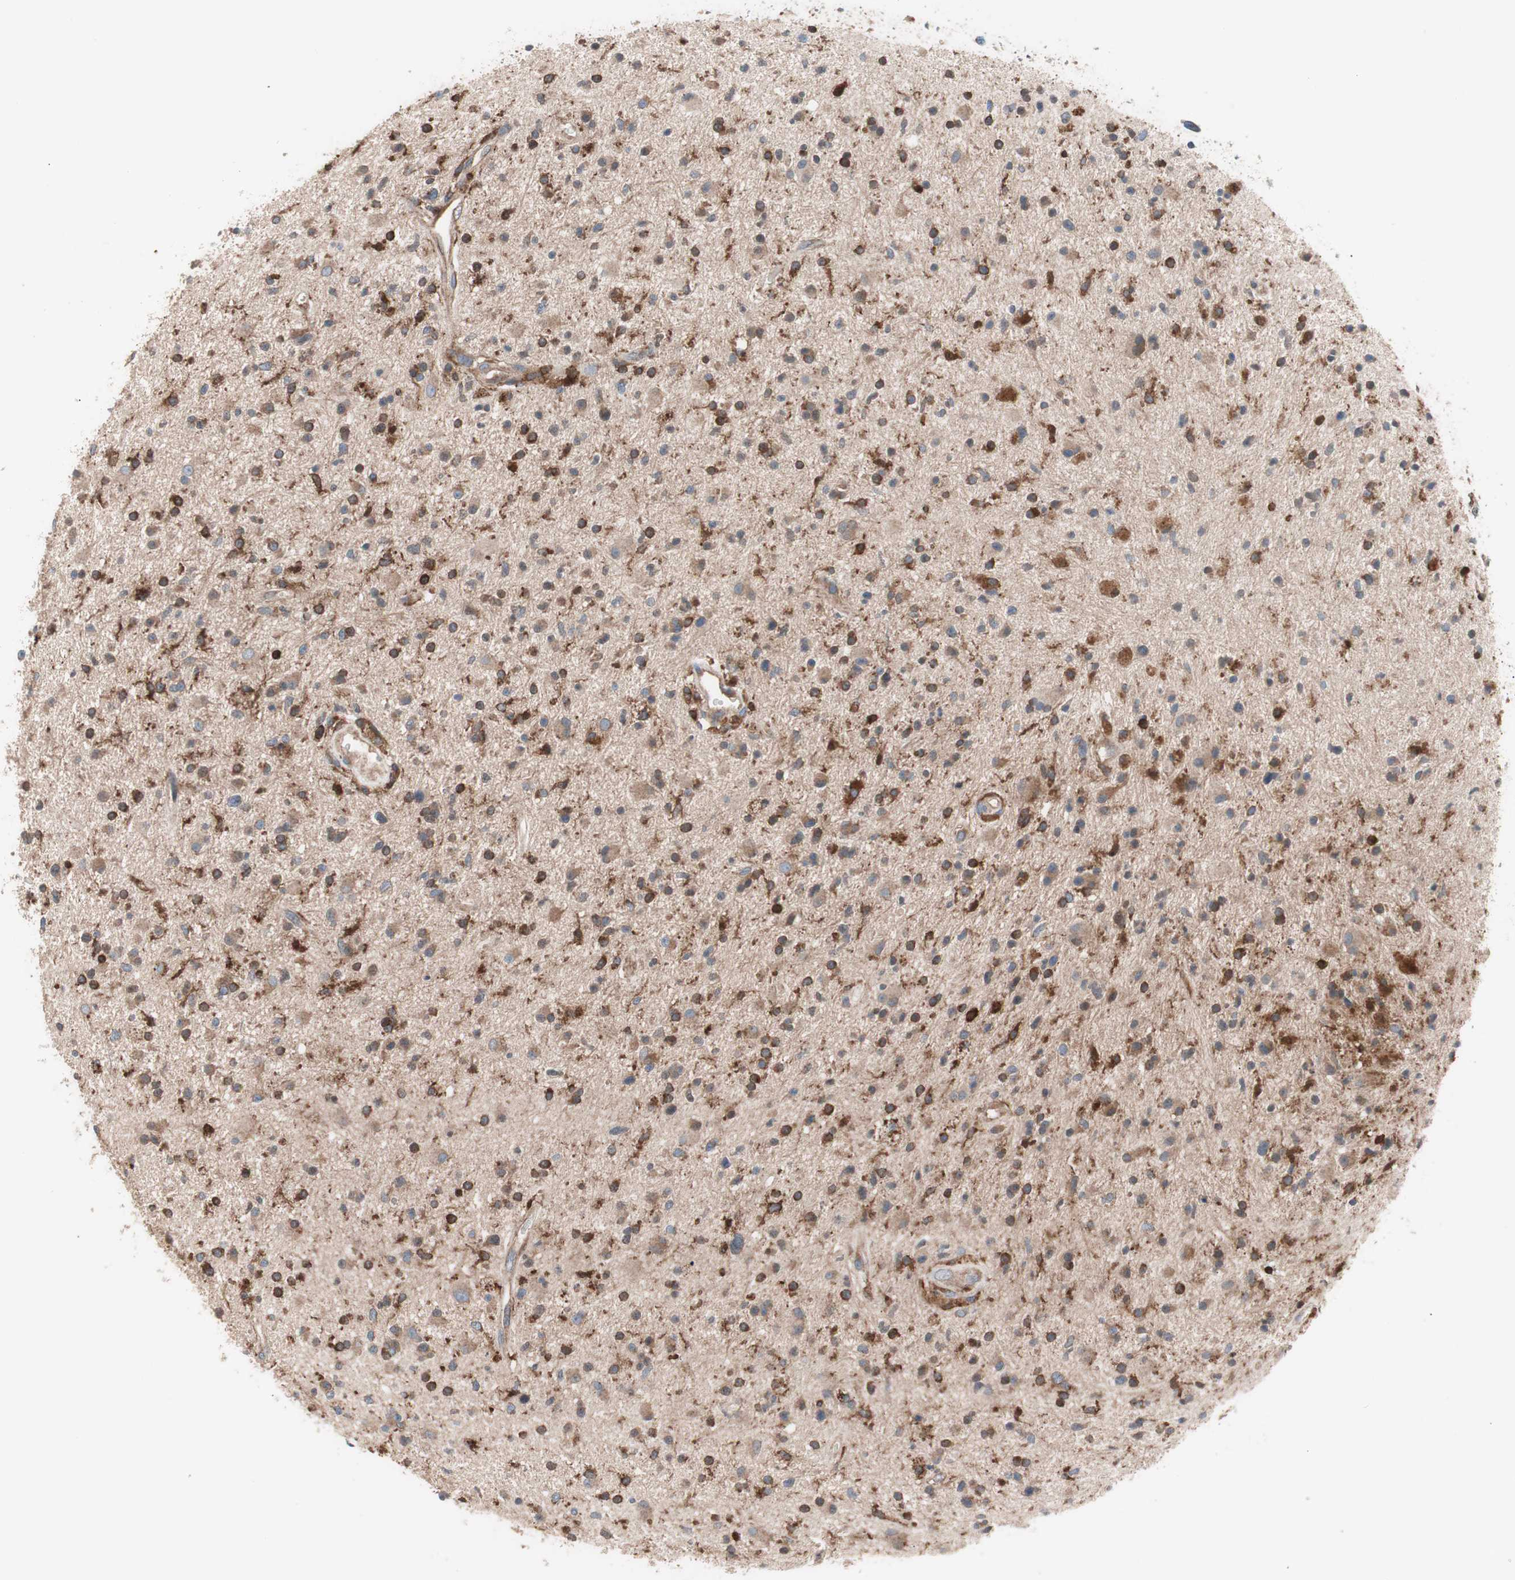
{"staining": {"intensity": "moderate", "quantity": ">75%", "location": "cytoplasmic/membranous"}, "tissue": "glioma", "cell_type": "Tumor cells", "image_type": "cancer", "snomed": [{"axis": "morphology", "description": "Glioma, malignant, High grade"}, {"axis": "topography", "description": "Brain"}], "caption": "A medium amount of moderate cytoplasmic/membranous expression is present in about >75% of tumor cells in malignant glioma (high-grade) tissue. Immunohistochemistry (ihc) stains the protein of interest in brown and the nuclei are stained blue.", "gene": "PIK3R1", "patient": {"sex": "male", "age": 33}}